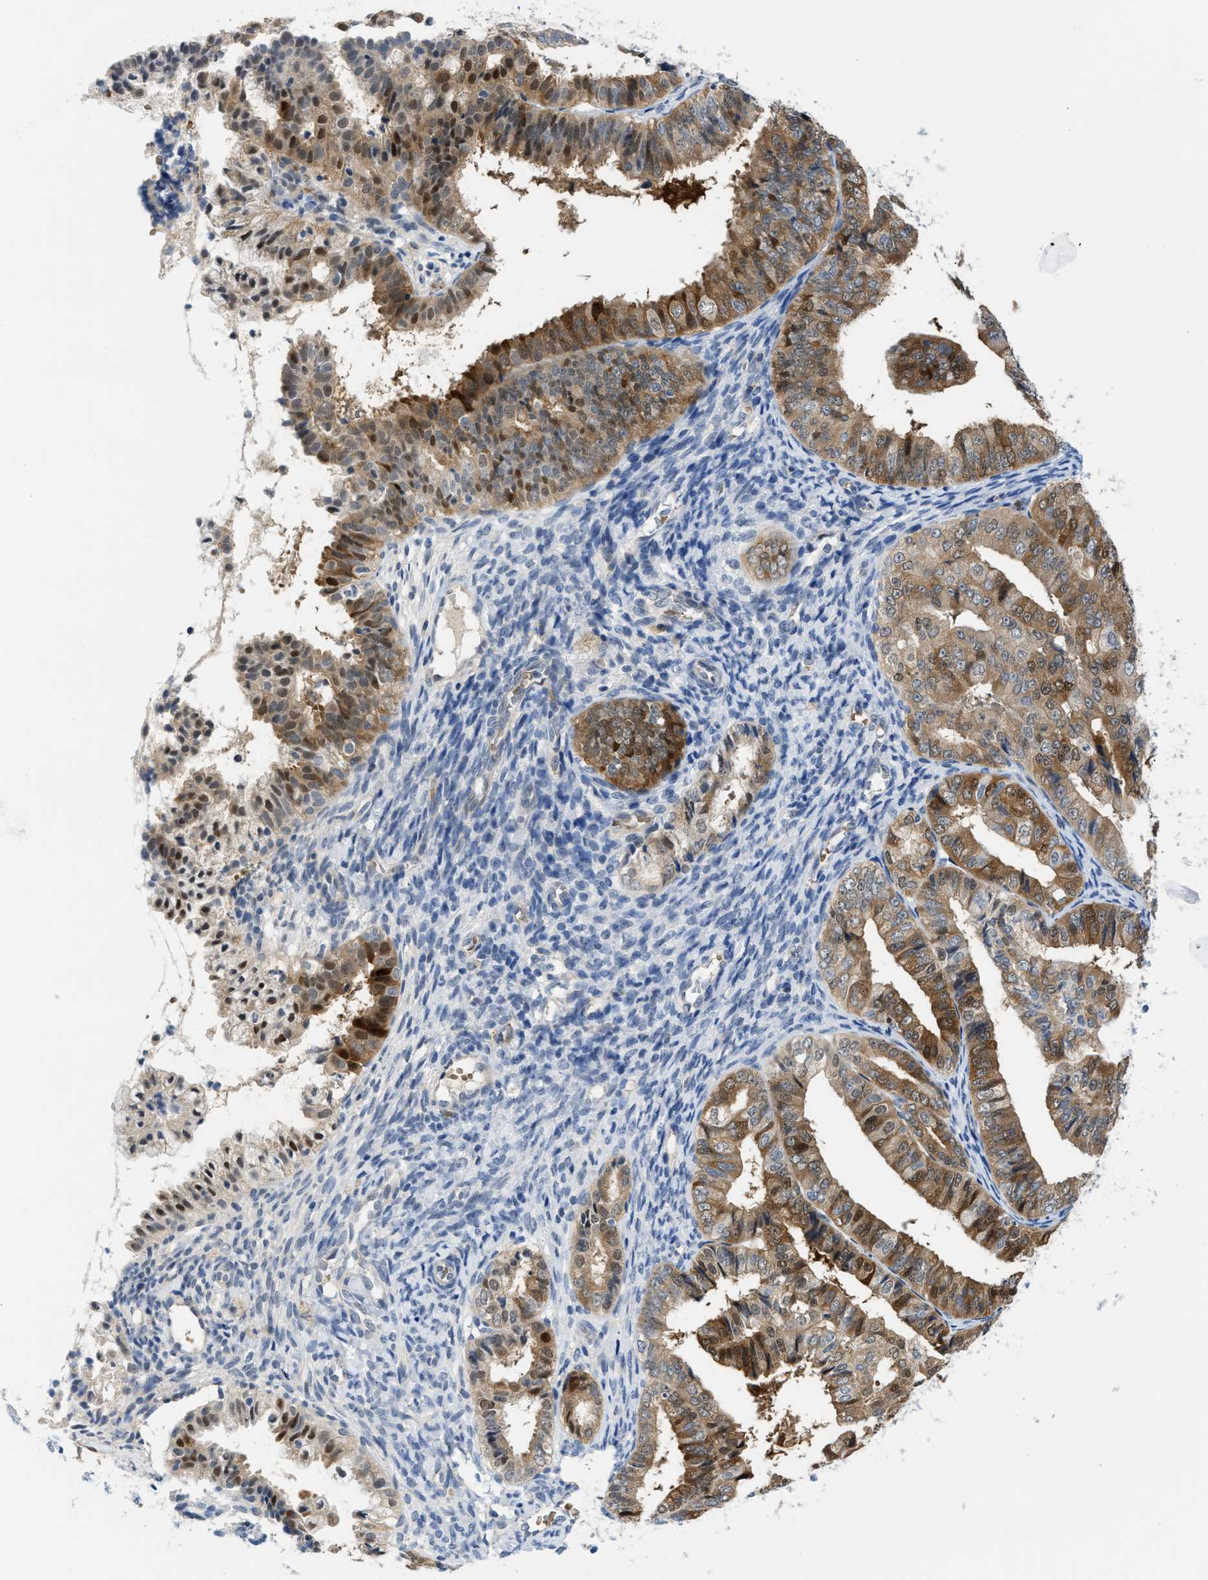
{"staining": {"intensity": "moderate", "quantity": "25%-75%", "location": "cytoplasmic/membranous,nuclear"}, "tissue": "endometrial cancer", "cell_type": "Tumor cells", "image_type": "cancer", "snomed": [{"axis": "morphology", "description": "Adenocarcinoma, NOS"}, {"axis": "topography", "description": "Endometrium"}], "caption": "Immunohistochemistry (IHC) photomicrograph of endometrial cancer (adenocarcinoma) stained for a protein (brown), which reveals medium levels of moderate cytoplasmic/membranous and nuclear positivity in about 25%-75% of tumor cells.", "gene": "PSAT1", "patient": {"sex": "female", "age": 63}}